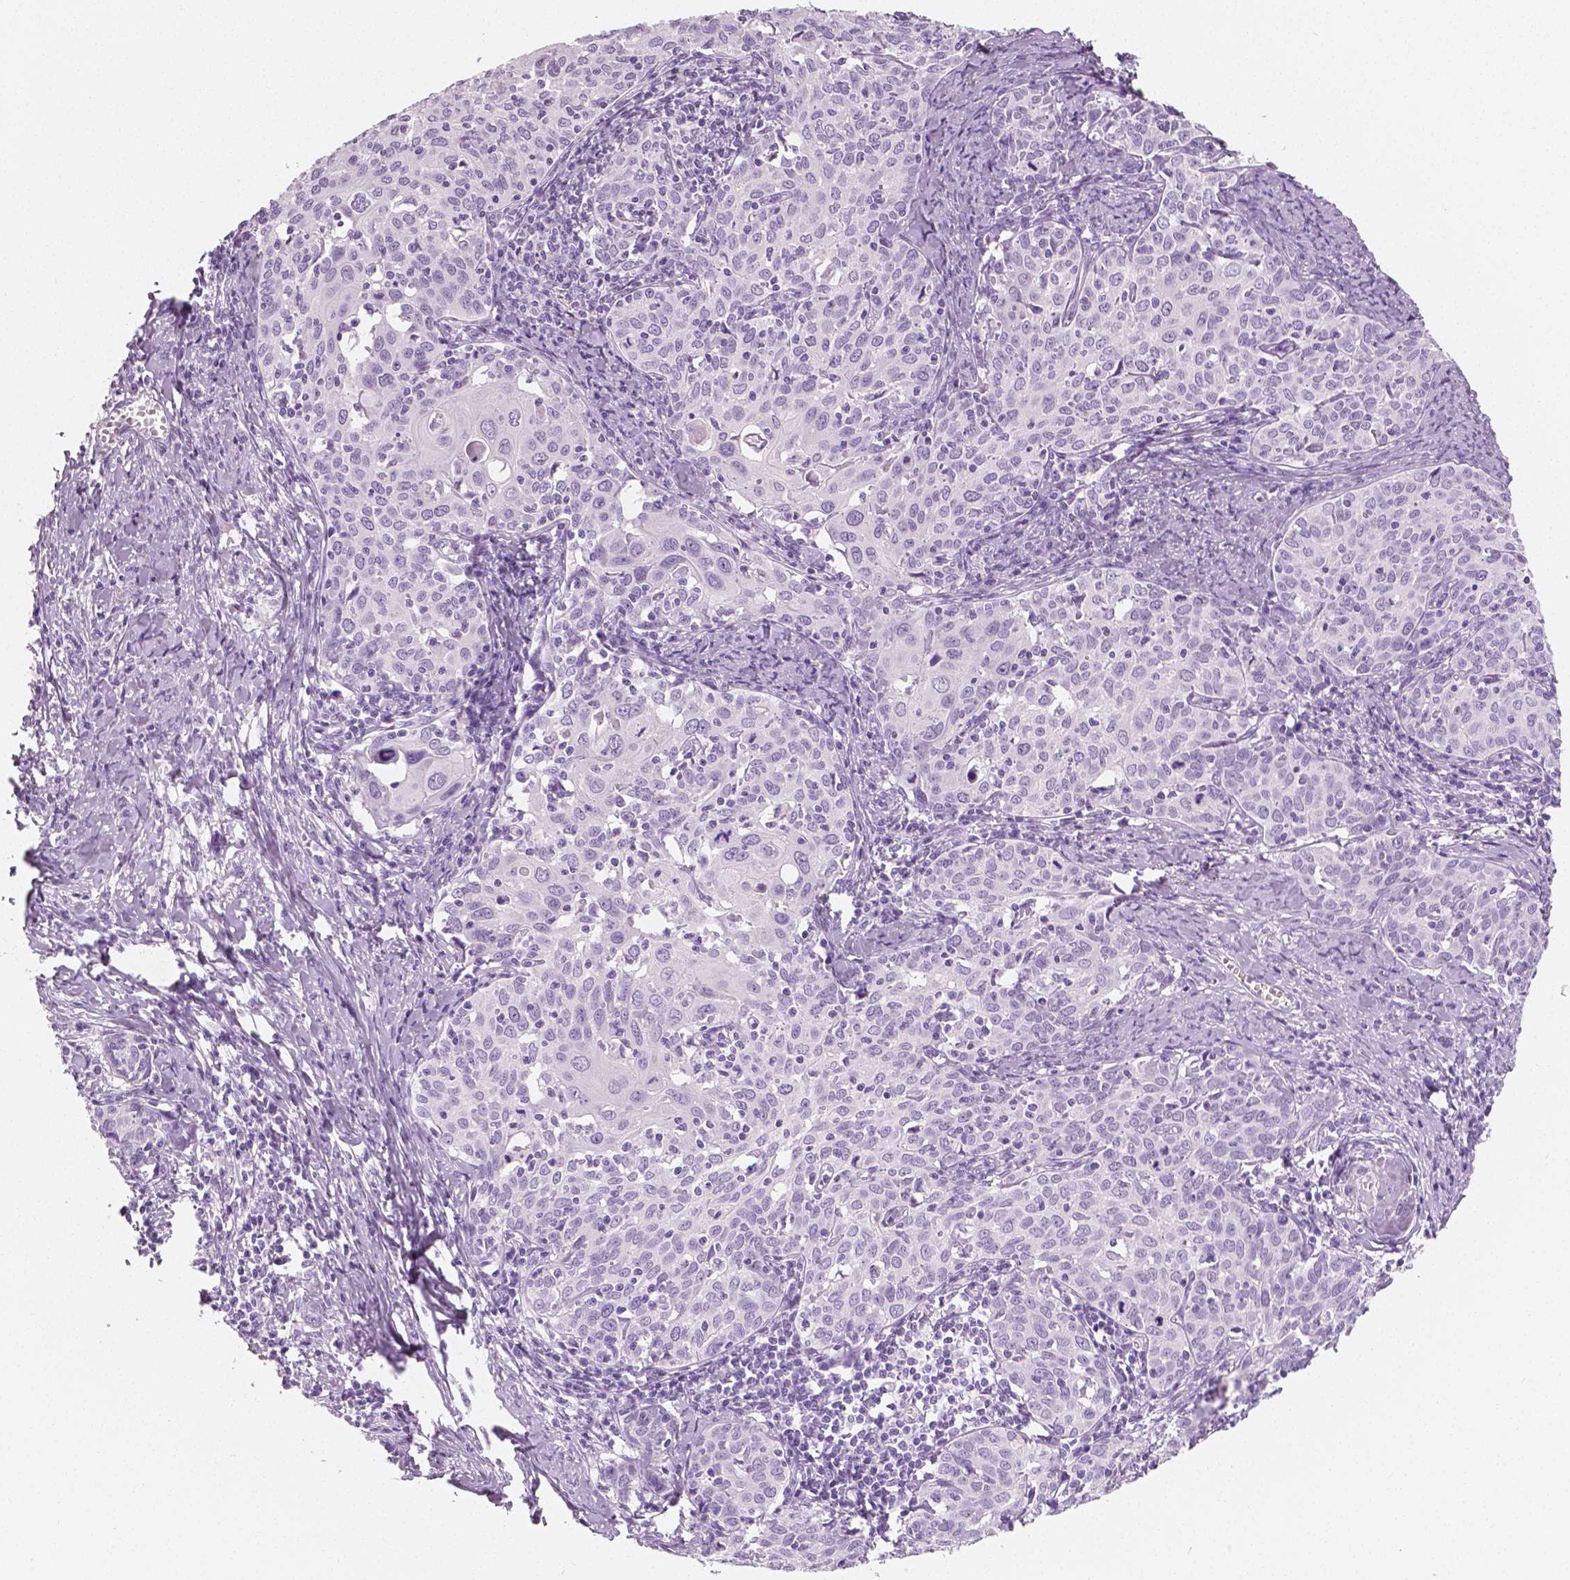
{"staining": {"intensity": "negative", "quantity": "none", "location": "none"}, "tissue": "cervical cancer", "cell_type": "Tumor cells", "image_type": "cancer", "snomed": [{"axis": "morphology", "description": "Squamous cell carcinoma, NOS"}, {"axis": "topography", "description": "Cervix"}], "caption": "A micrograph of human cervical cancer is negative for staining in tumor cells.", "gene": "PLIN4", "patient": {"sex": "female", "age": 62}}